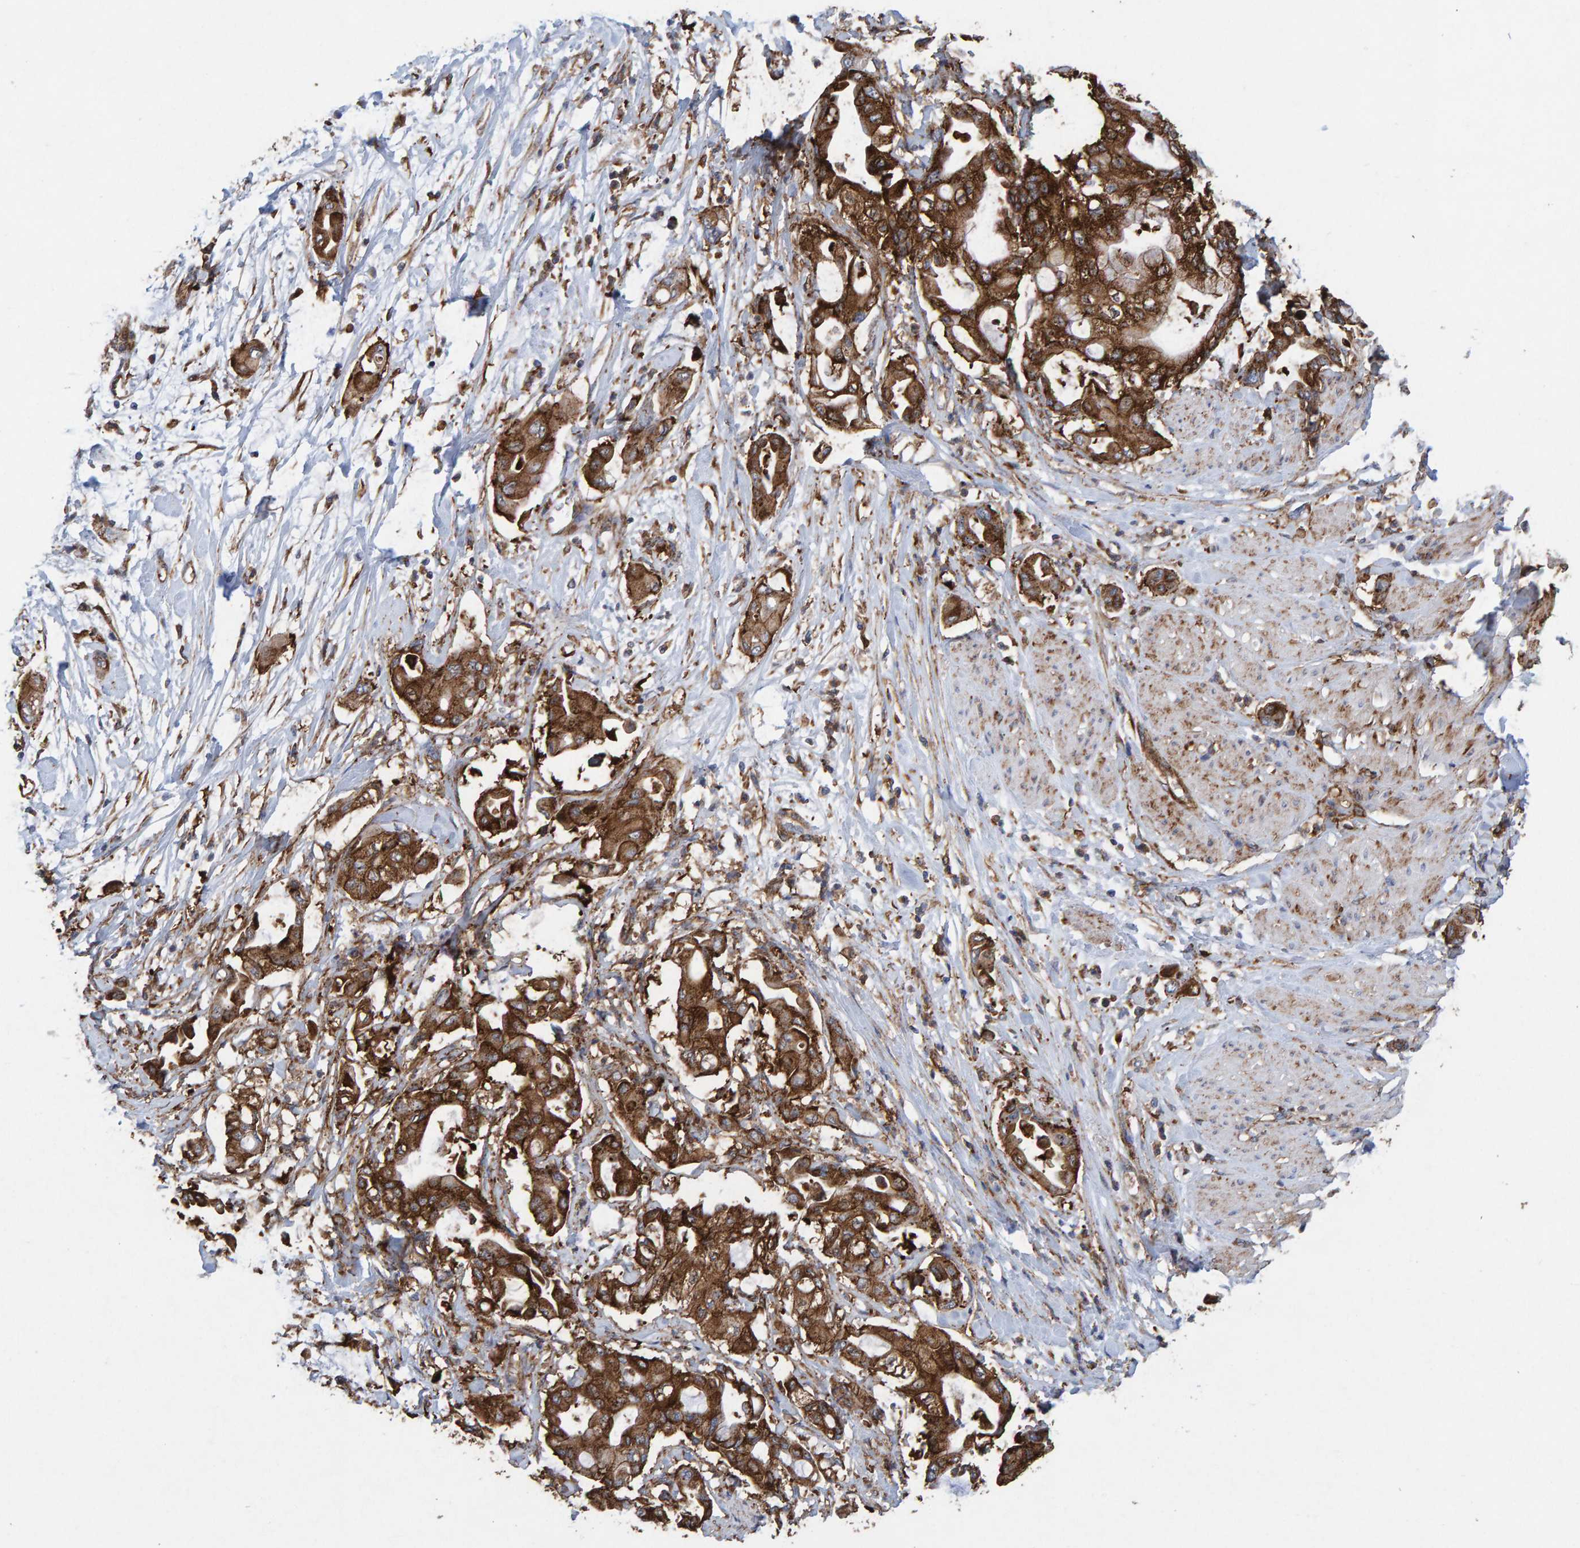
{"staining": {"intensity": "strong", "quantity": ">75%", "location": "cytoplasmic/membranous"}, "tissue": "pancreatic cancer", "cell_type": "Tumor cells", "image_type": "cancer", "snomed": [{"axis": "morphology", "description": "Adenocarcinoma, NOS"}, {"axis": "morphology", "description": "Adenocarcinoma, metastatic, NOS"}, {"axis": "topography", "description": "Lymph node"}, {"axis": "topography", "description": "Pancreas"}, {"axis": "topography", "description": "Duodenum"}], "caption": "Pancreatic adenocarcinoma tissue exhibits strong cytoplasmic/membranous positivity in about >75% of tumor cells", "gene": "MVP", "patient": {"sex": "female", "age": 64}}